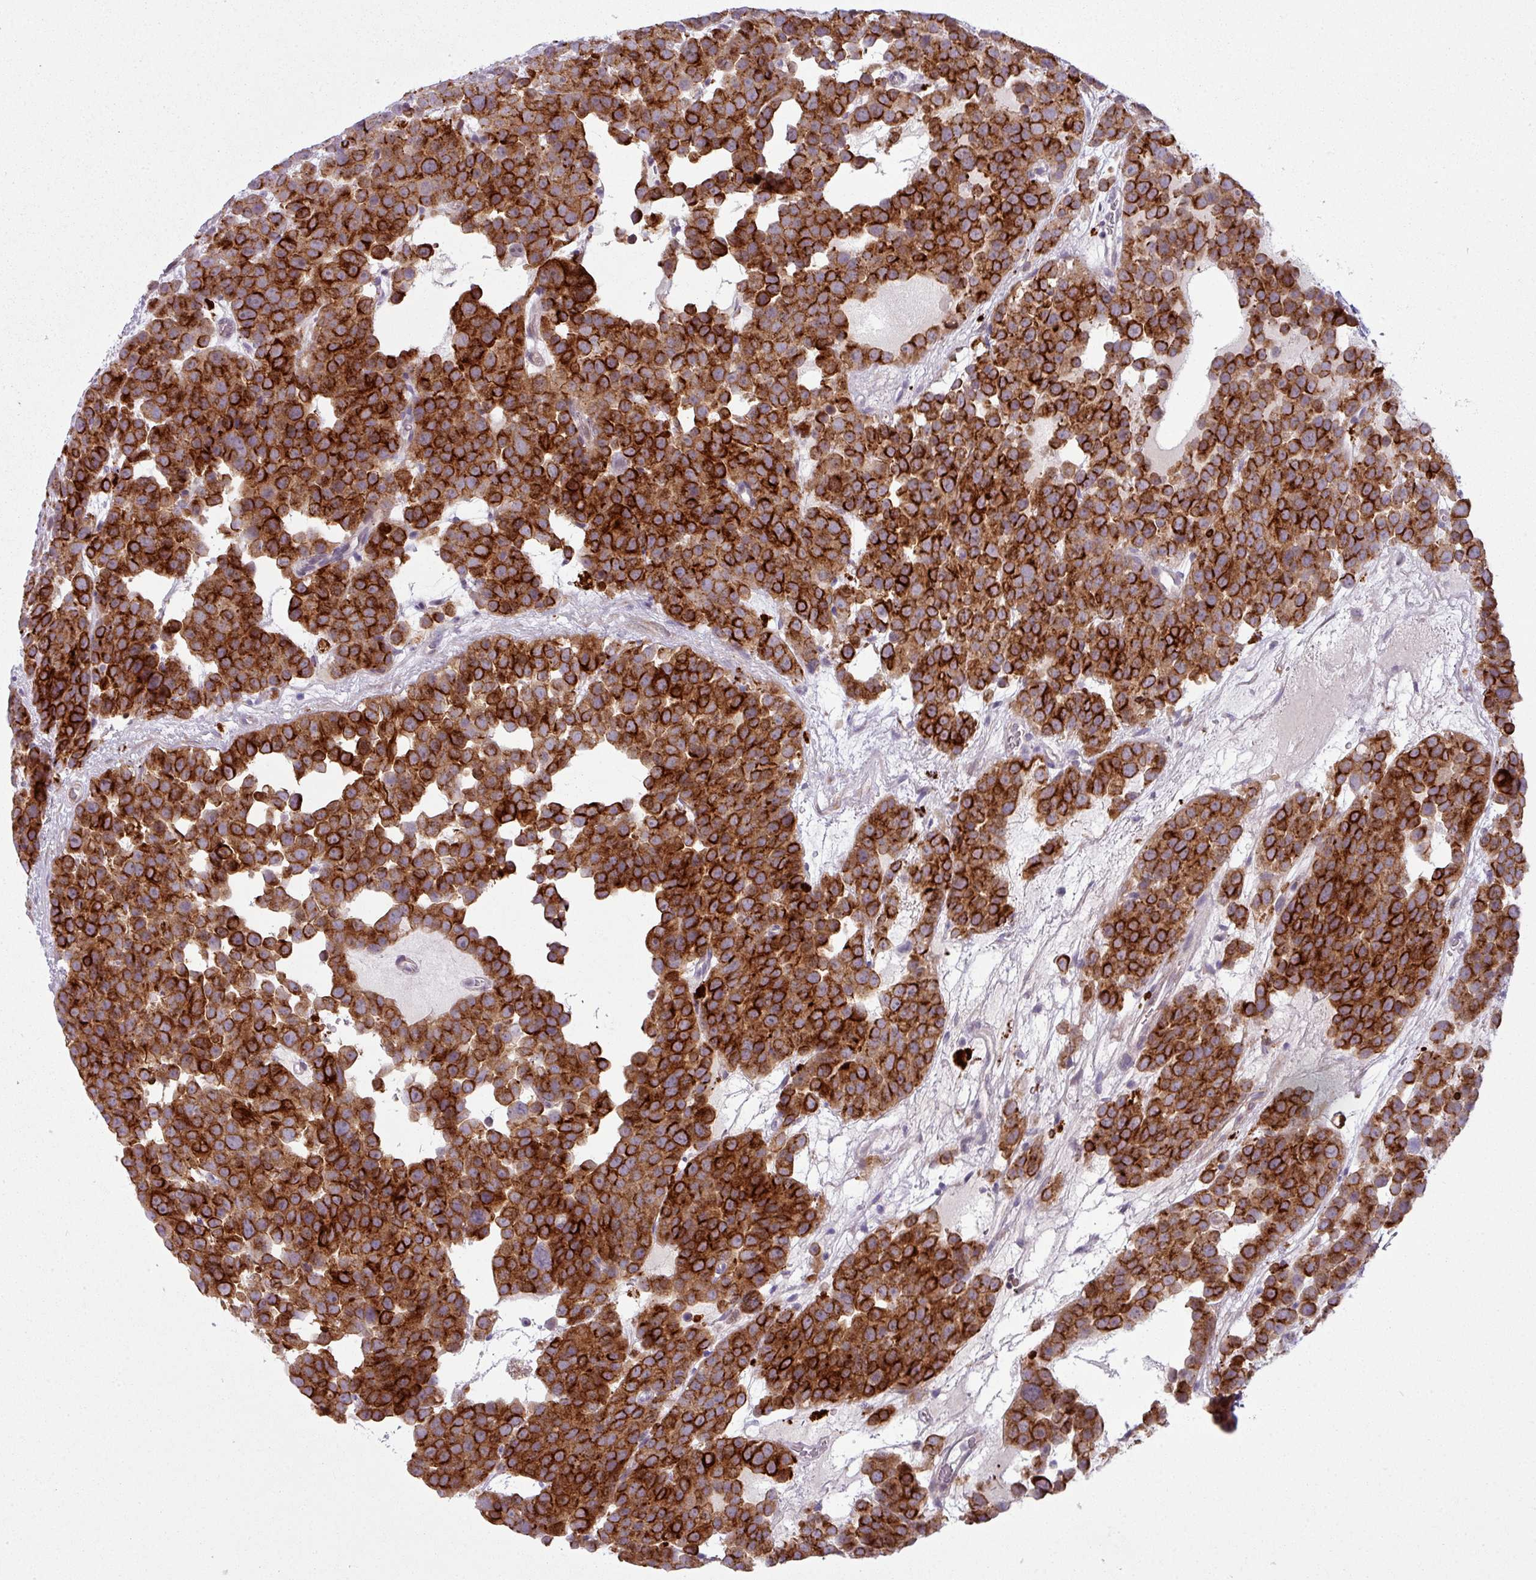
{"staining": {"intensity": "strong", "quantity": ">75%", "location": "cytoplasmic/membranous"}, "tissue": "testis cancer", "cell_type": "Tumor cells", "image_type": "cancer", "snomed": [{"axis": "morphology", "description": "Seminoma, NOS"}, {"axis": "topography", "description": "Testis"}], "caption": "Human testis cancer stained for a protein (brown) reveals strong cytoplasmic/membranous positive expression in about >75% of tumor cells.", "gene": "MAP7D2", "patient": {"sex": "male", "age": 71}}